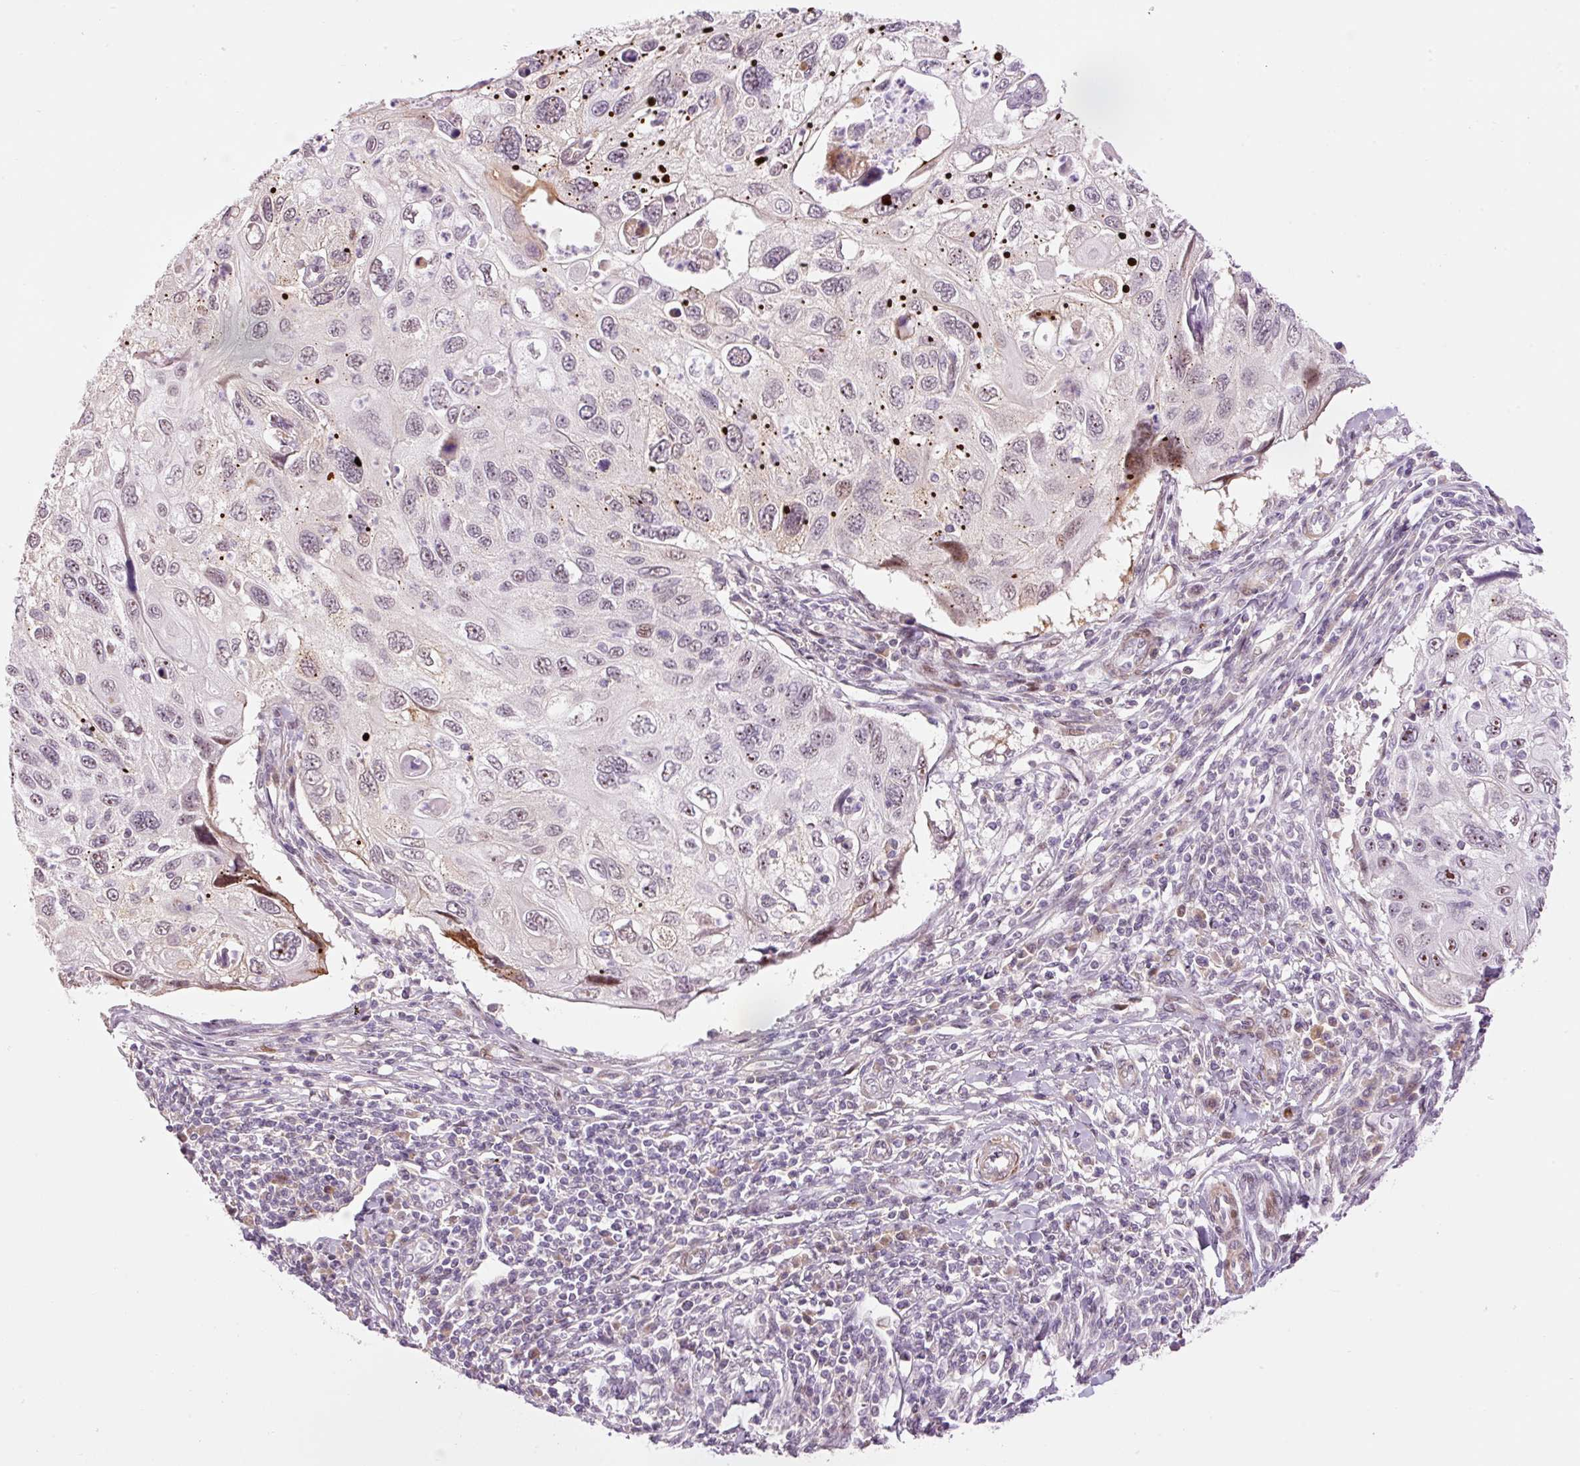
{"staining": {"intensity": "negative", "quantity": "none", "location": "none"}, "tissue": "cervical cancer", "cell_type": "Tumor cells", "image_type": "cancer", "snomed": [{"axis": "morphology", "description": "Squamous cell carcinoma, NOS"}, {"axis": "topography", "description": "Cervix"}], "caption": "Tumor cells show no significant positivity in squamous cell carcinoma (cervical).", "gene": "HNF1A", "patient": {"sex": "female", "age": 70}}